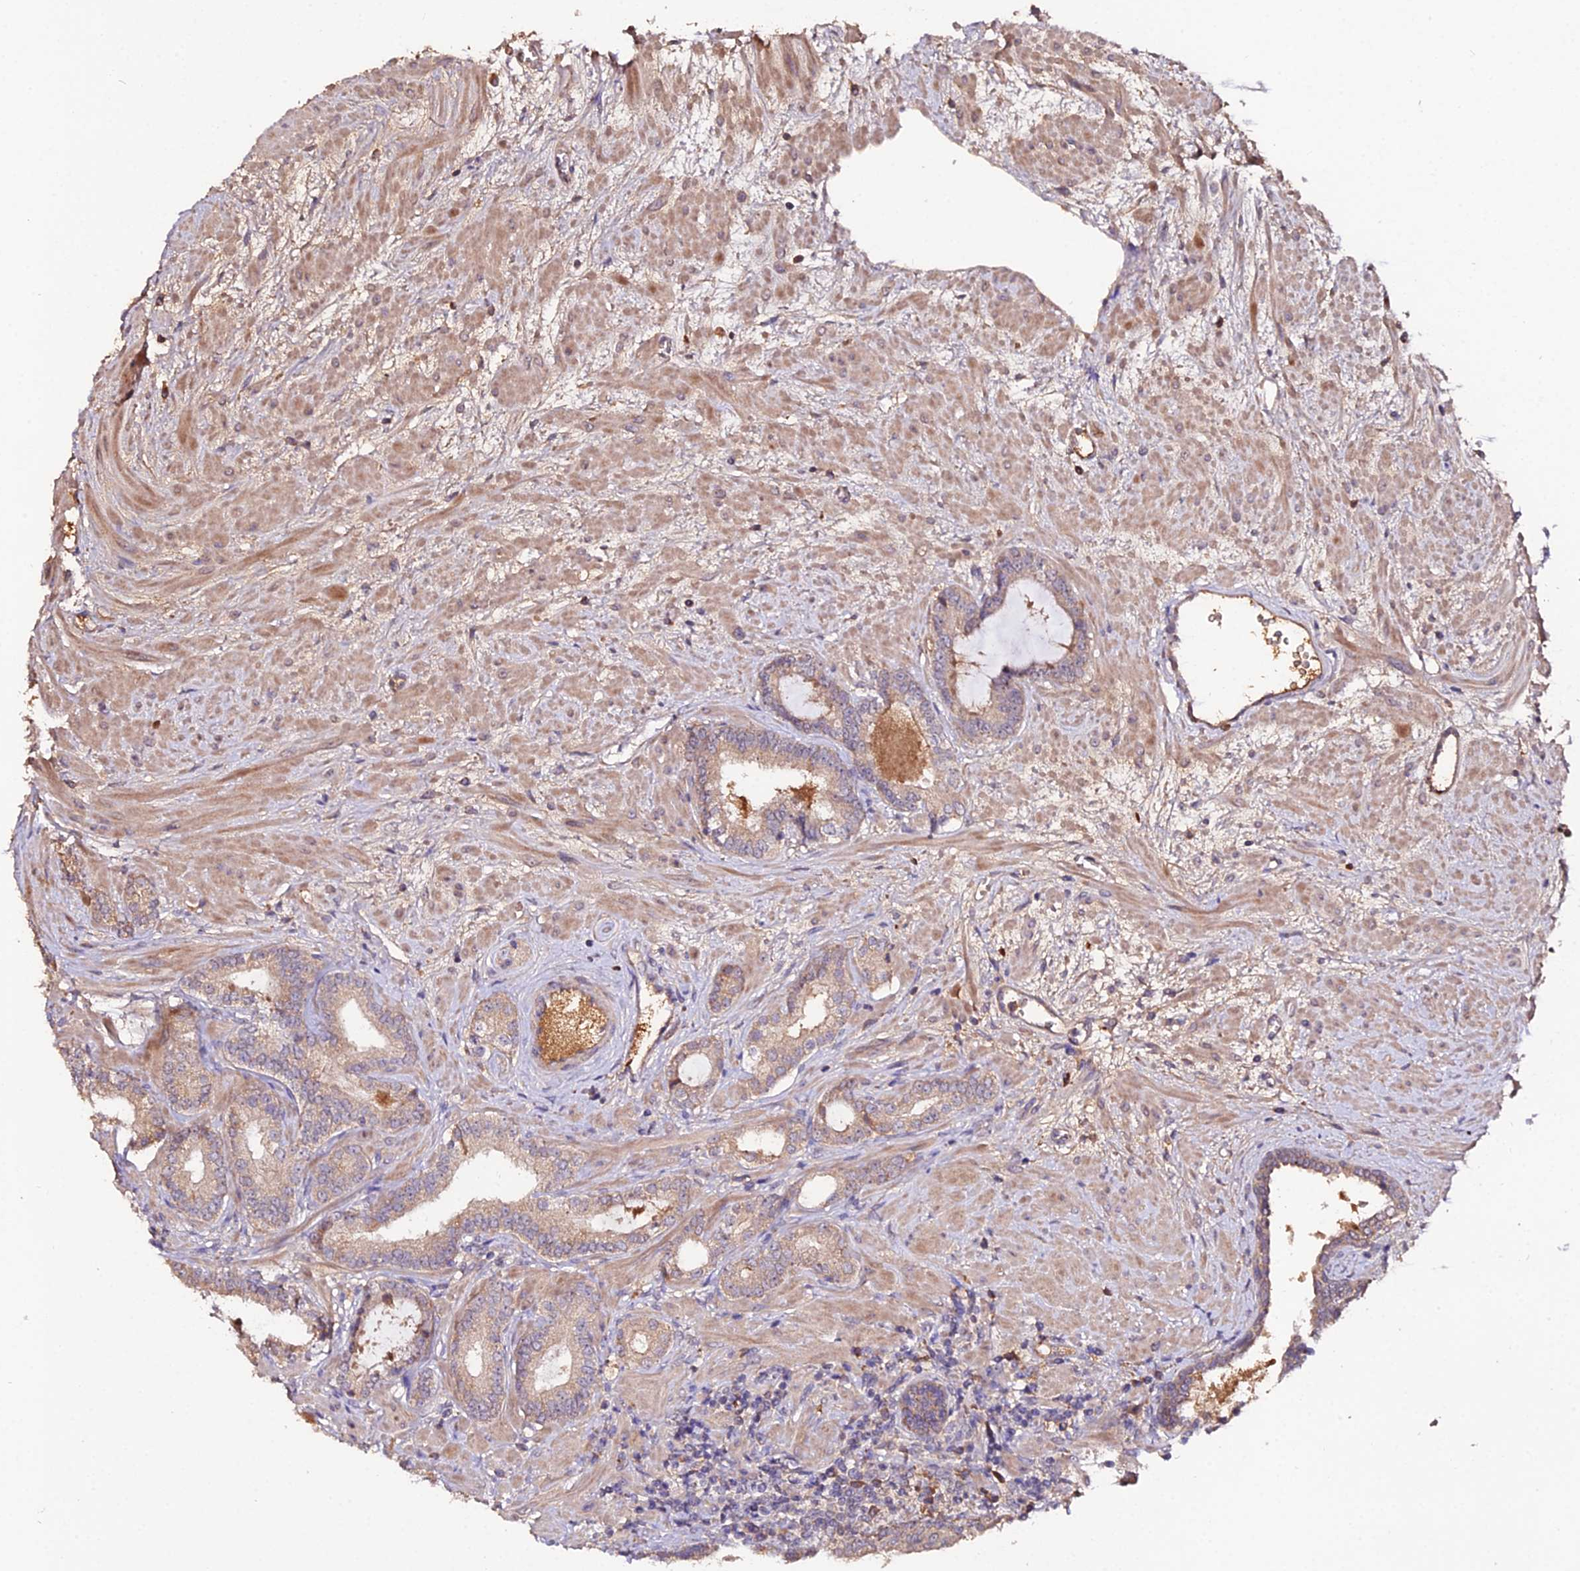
{"staining": {"intensity": "weak", "quantity": ">75%", "location": "cytoplasmic/membranous"}, "tissue": "prostate cancer", "cell_type": "Tumor cells", "image_type": "cancer", "snomed": [{"axis": "morphology", "description": "Adenocarcinoma, High grade"}, {"axis": "topography", "description": "Prostate"}], "caption": "A photomicrograph showing weak cytoplasmic/membranous positivity in approximately >75% of tumor cells in prostate high-grade adenocarcinoma, as visualized by brown immunohistochemical staining.", "gene": "KCTD16", "patient": {"sex": "male", "age": 64}}